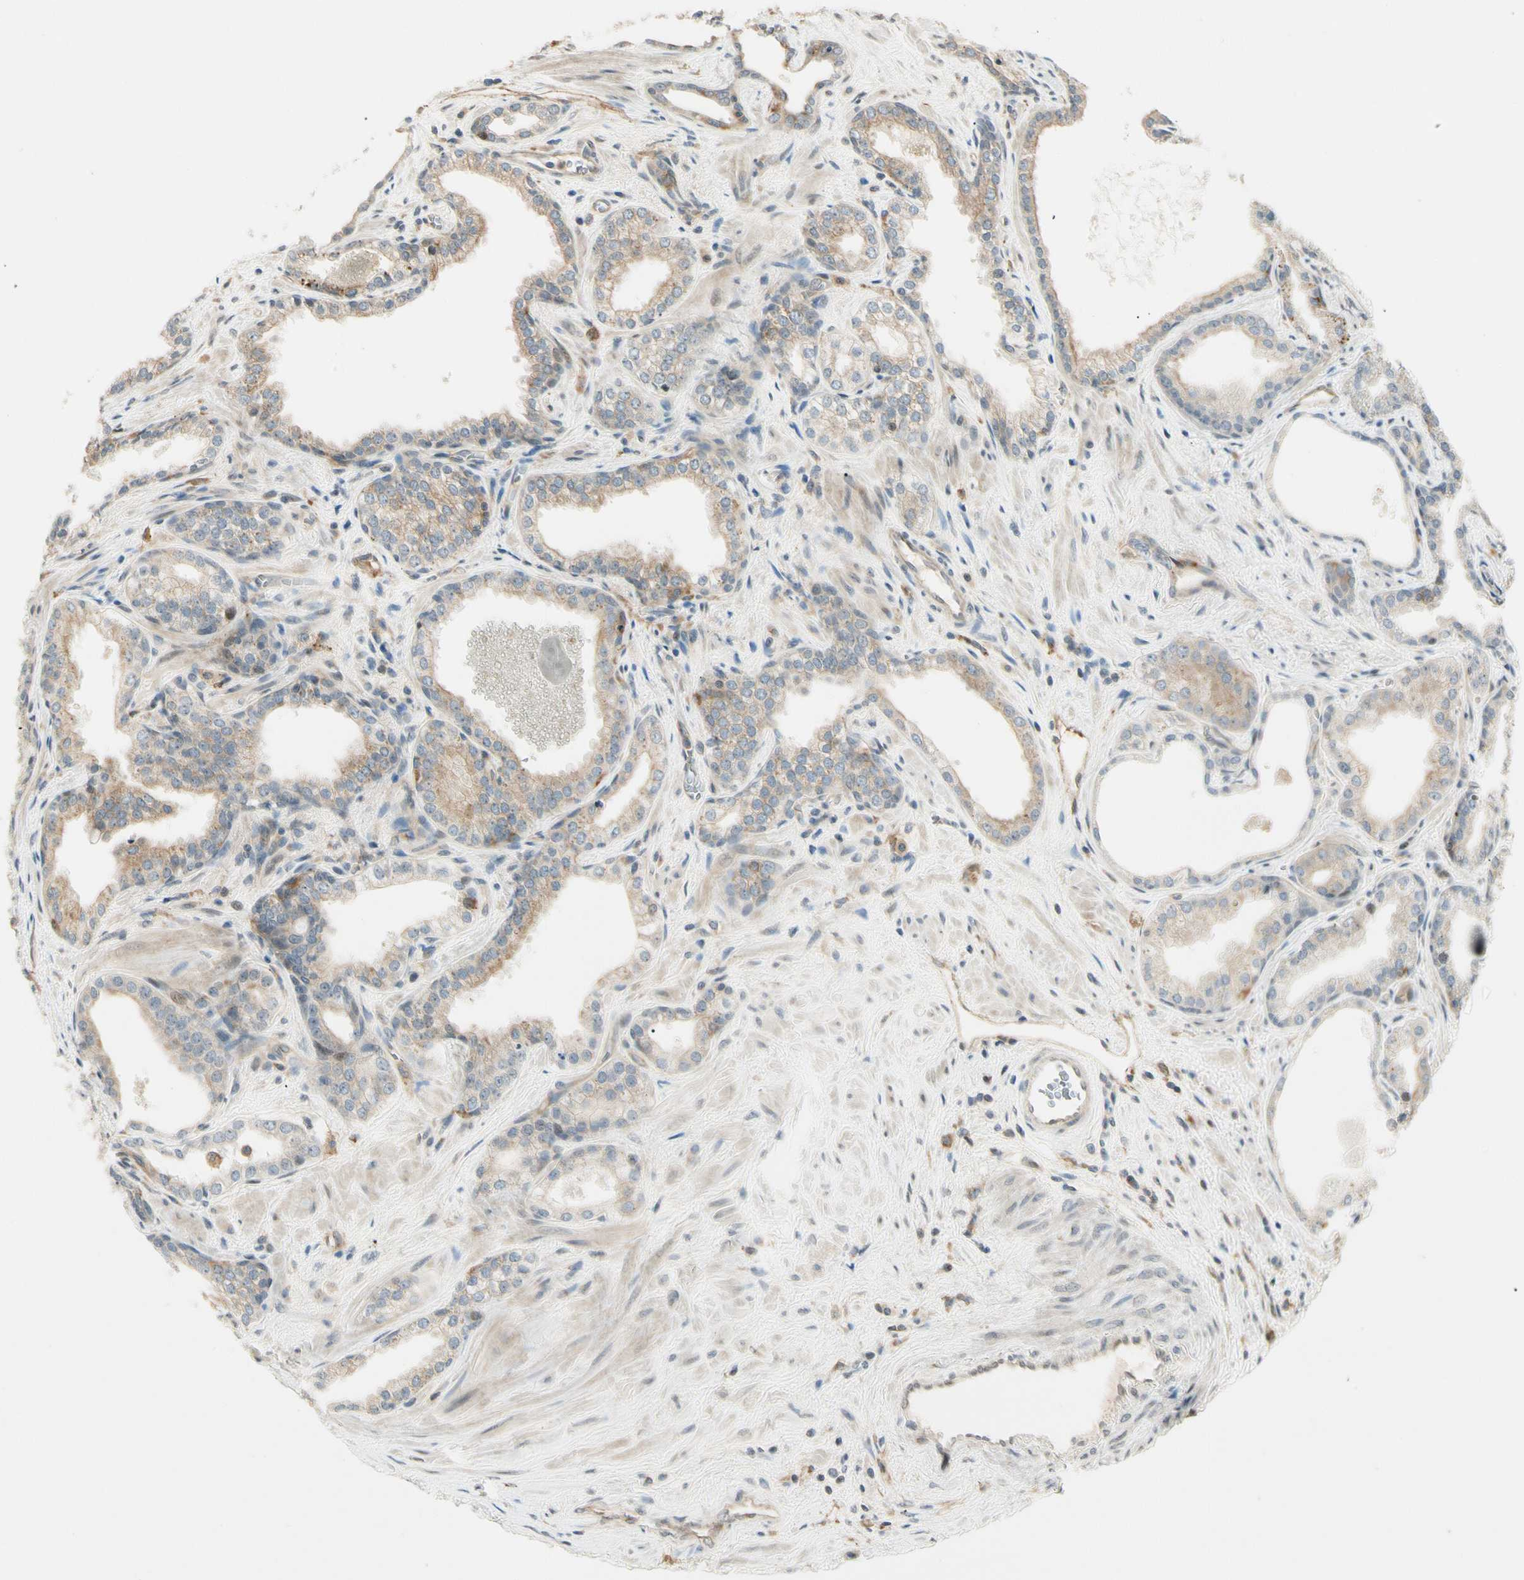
{"staining": {"intensity": "weak", "quantity": "25%-75%", "location": "cytoplasmic/membranous"}, "tissue": "prostate cancer", "cell_type": "Tumor cells", "image_type": "cancer", "snomed": [{"axis": "morphology", "description": "Adenocarcinoma, Low grade"}, {"axis": "topography", "description": "Prostate"}], "caption": "Tumor cells show low levels of weak cytoplasmic/membranous positivity in about 25%-75% of cells in human prostate adenocarcinoma (low-grade). (DAB = brown stain, brightfield microscopy at high magnification).", "gene": "FNDC3B", "patient": {"sex": "male", "age": 60}}